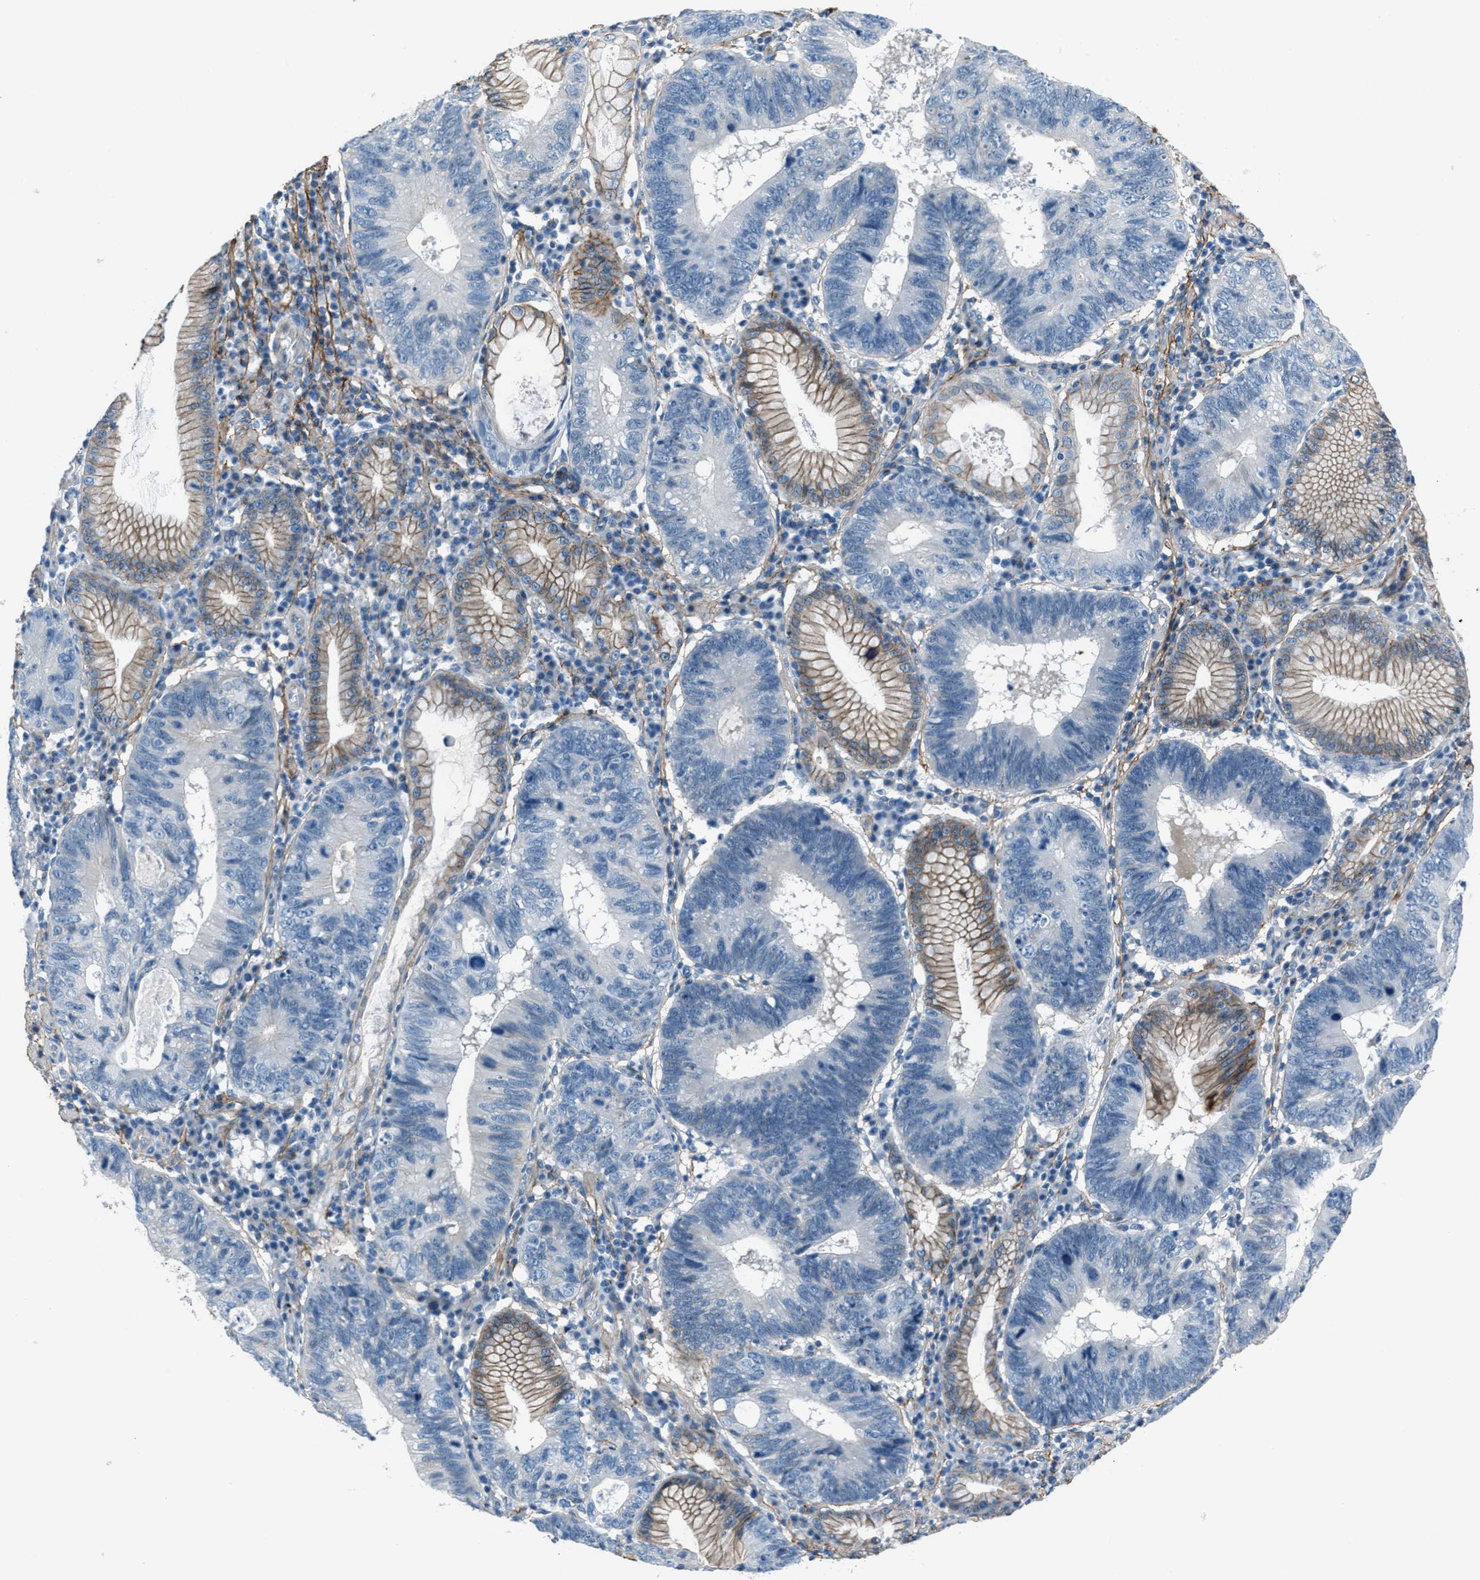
{"staining": {"intensity": "negative", "quantity": "none", "location": "none"}, "tissue": "stomach cancer", "cell_type": "Tumor cells", "image_type": "cancer", "snomed": [{"axis": "morphology", "description": "Adenocarcinoma, NOS"}, {"axis": "topography", "description": "Stomach"}], "caption": "The histopathology image displays no significant staining in tumor cells of stomach cancer (adenocarcinoma).", "gene": "FBN1", "patient": {"sex": "male", "age": 59}}